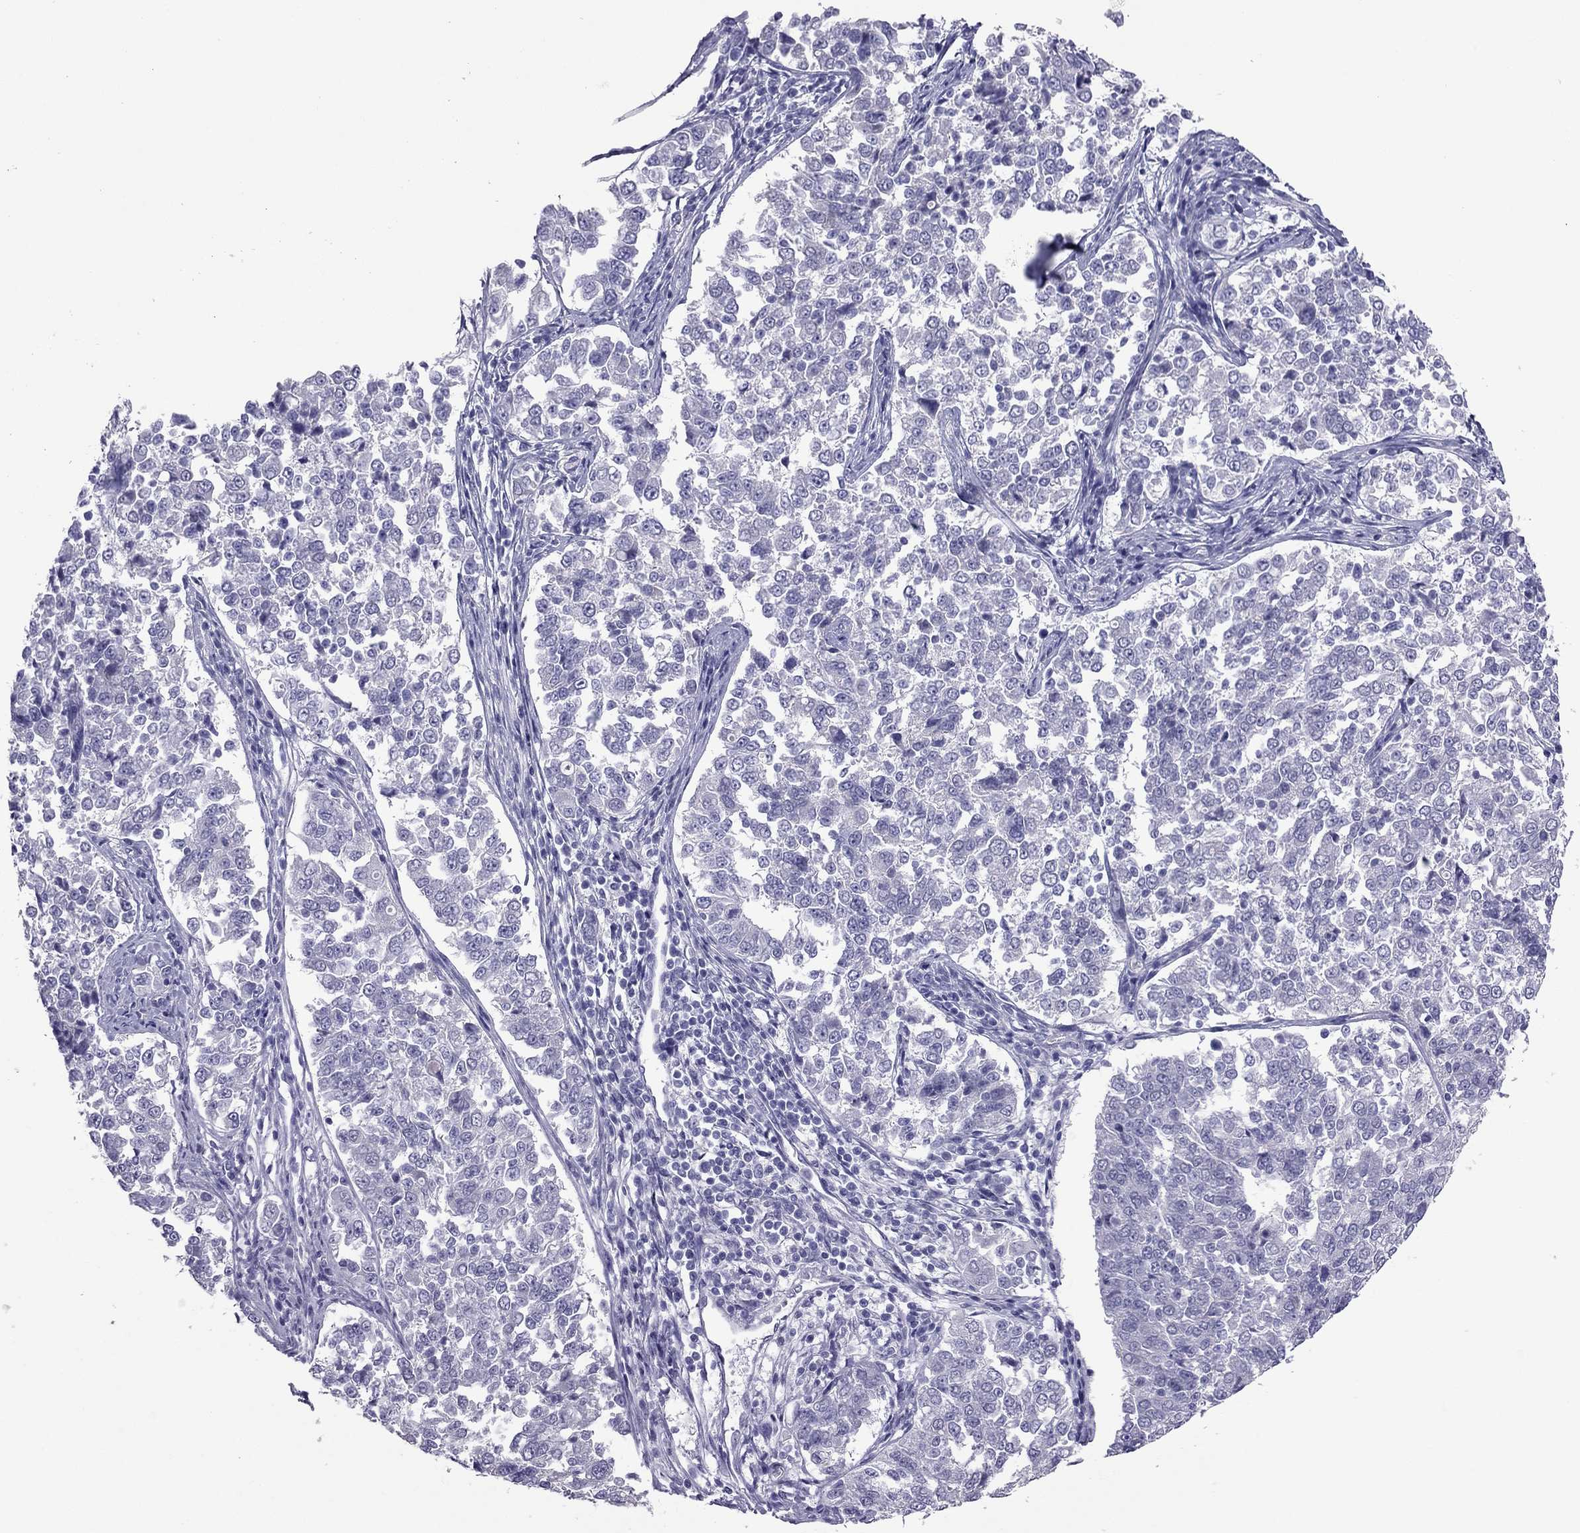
{"staining": {"intensity": "negative", "quantity": "none", "location": "none"}, "tissue": "endometrial cancer", "cell_type": "Tumor cells", "image_type": "cancer", "snomed": [{"axis": "morphology", "description": "Adenocarcinoma, NOS"}, {"axis": "topography", "description": "Endometrium"}], "caption": "A photomicrograph of endometrial cancer (adenocarcinoma) stained for a protein shows no brown staining in tumor cells.", "gene": "PDE6A", "patient": {"sex": "female", "age": 43}}